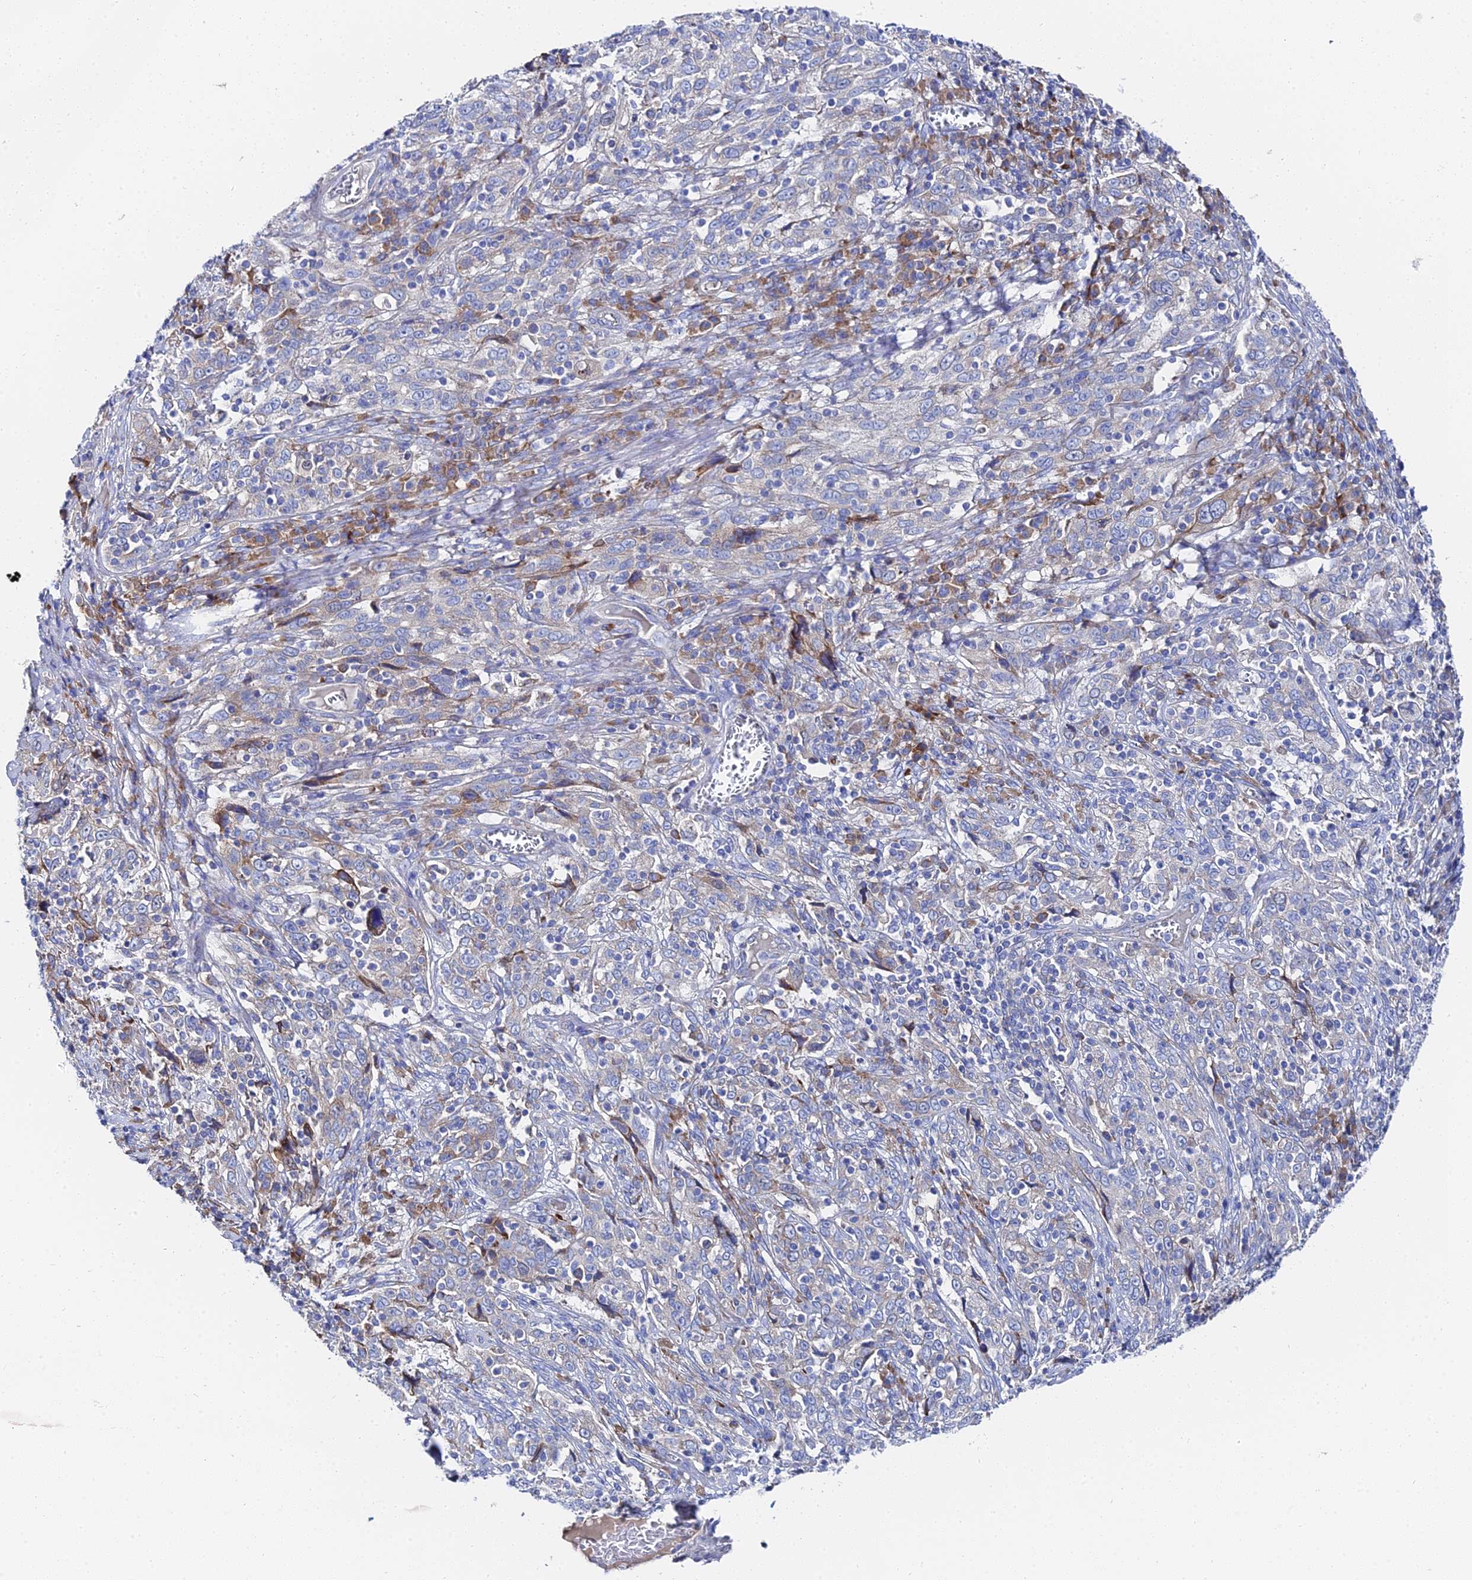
{"staining": {"intensity": "weak", "quantity": "<25%", "location": "cytoplasmic/membranous"}, "tissue": "cervical cancer", "cell_type": "Tumor cells", "image_type": "cancer", "snomed": [{"axis": "morphology", "description": "Squamous cell carcinoma, NOS"}, {"axis": "topography", "description": "Cervix"}], "caption": "Tumor cells show no significant protein positivity in squamous cell carcinoma (cervical).", "gene": "PTTG1", "patient": {"sex": "female", "age": 46}}